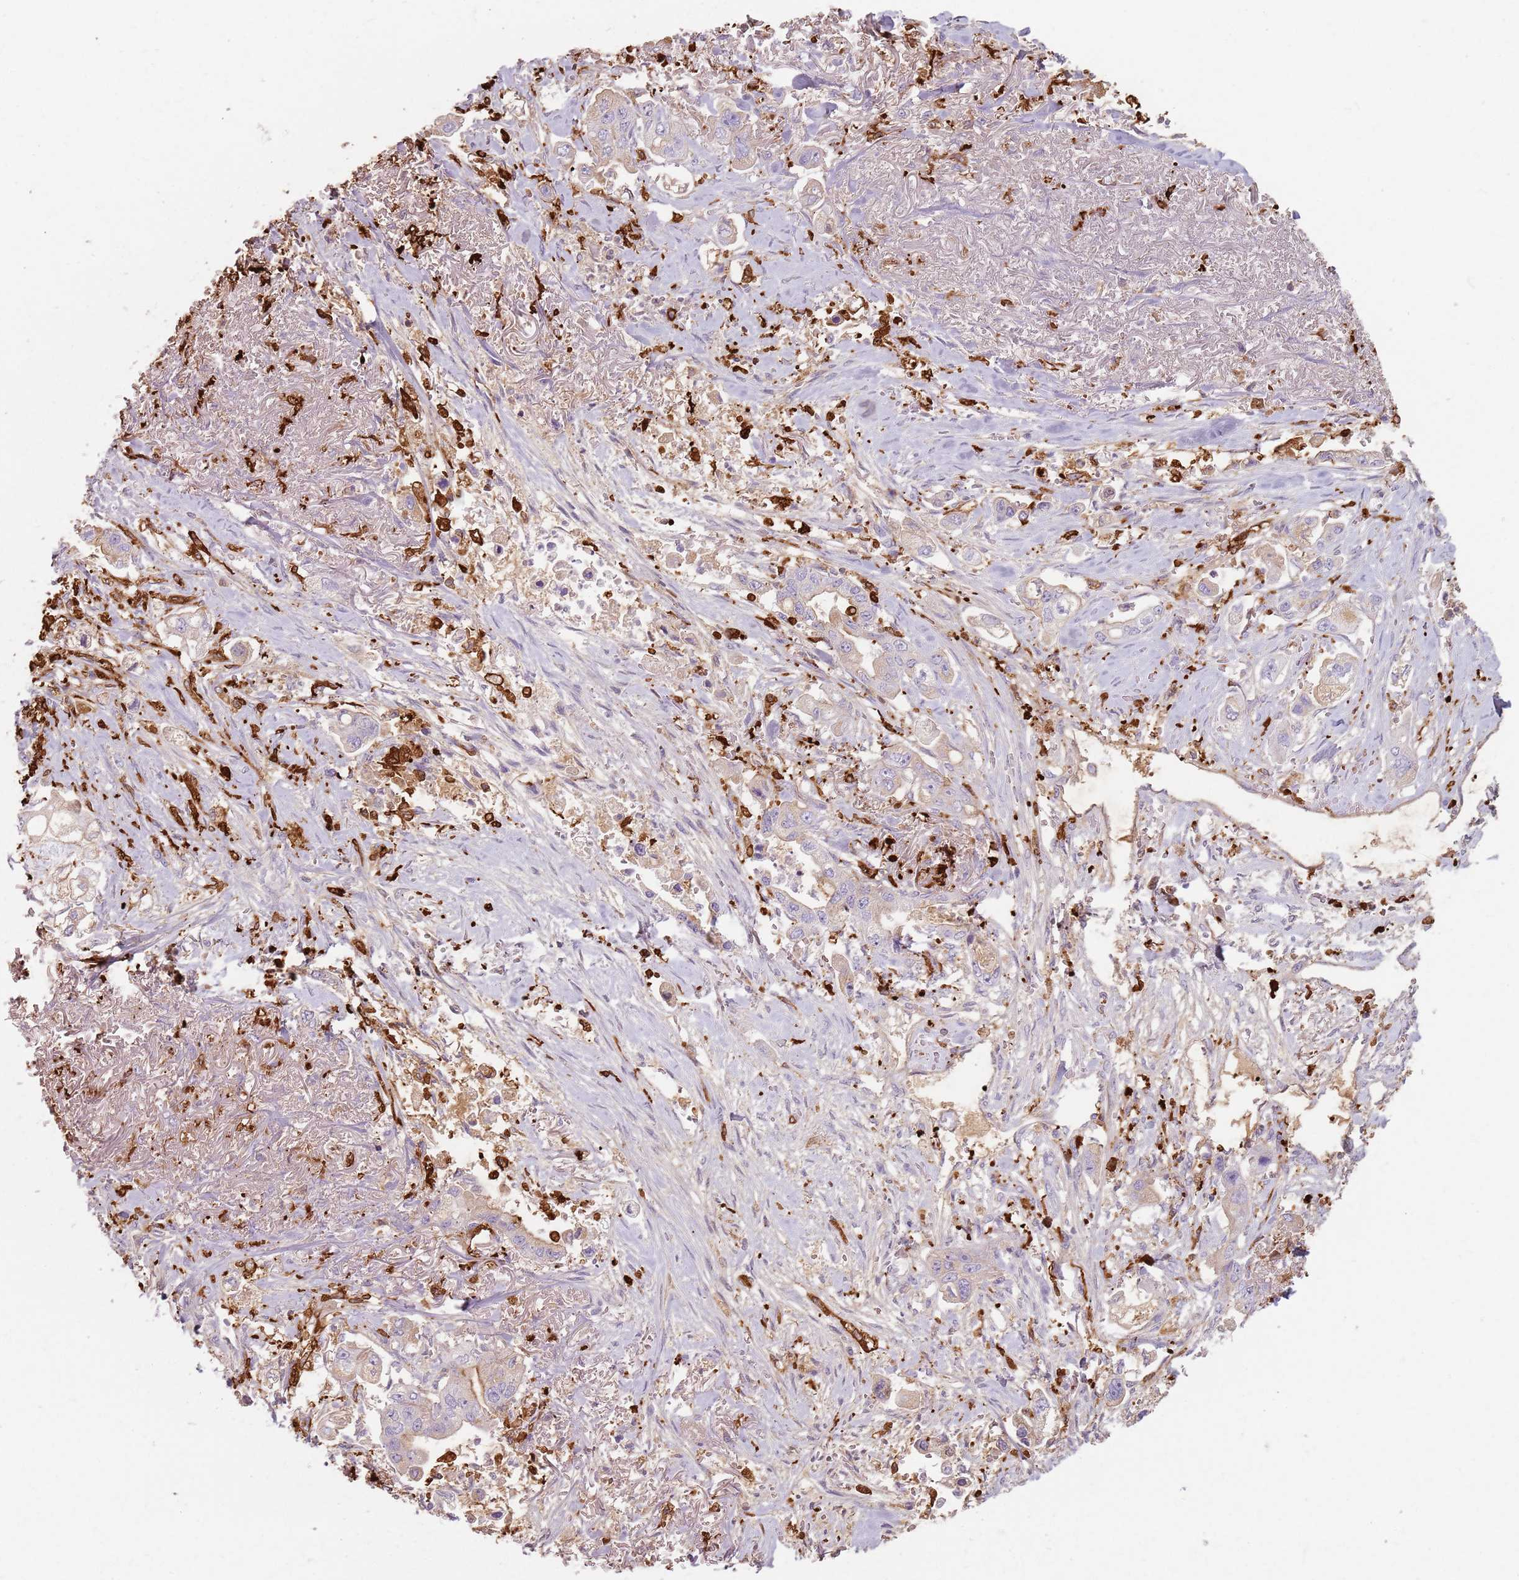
{"staining": {"intensity": "weak", "quantity": "<25%", "location": "cytoplasmic/membranous"}, "tissue": "stomach cancer", "cell_type": "Tumor cells", "image_type": "cancer", "snomed": [{"axis": "morphology", "description": "Adenocarcinoma, NOS"}, {"axis": "topography", "description": "Stomach"}], "caption": "This is an immunohistochemistry (IHC) histopathology image of adenocarcinoma (stomach). There is no positivity in tumor cells.", "gene": "GDPGP1", "patient": {"sex": "male", "age": 62}}